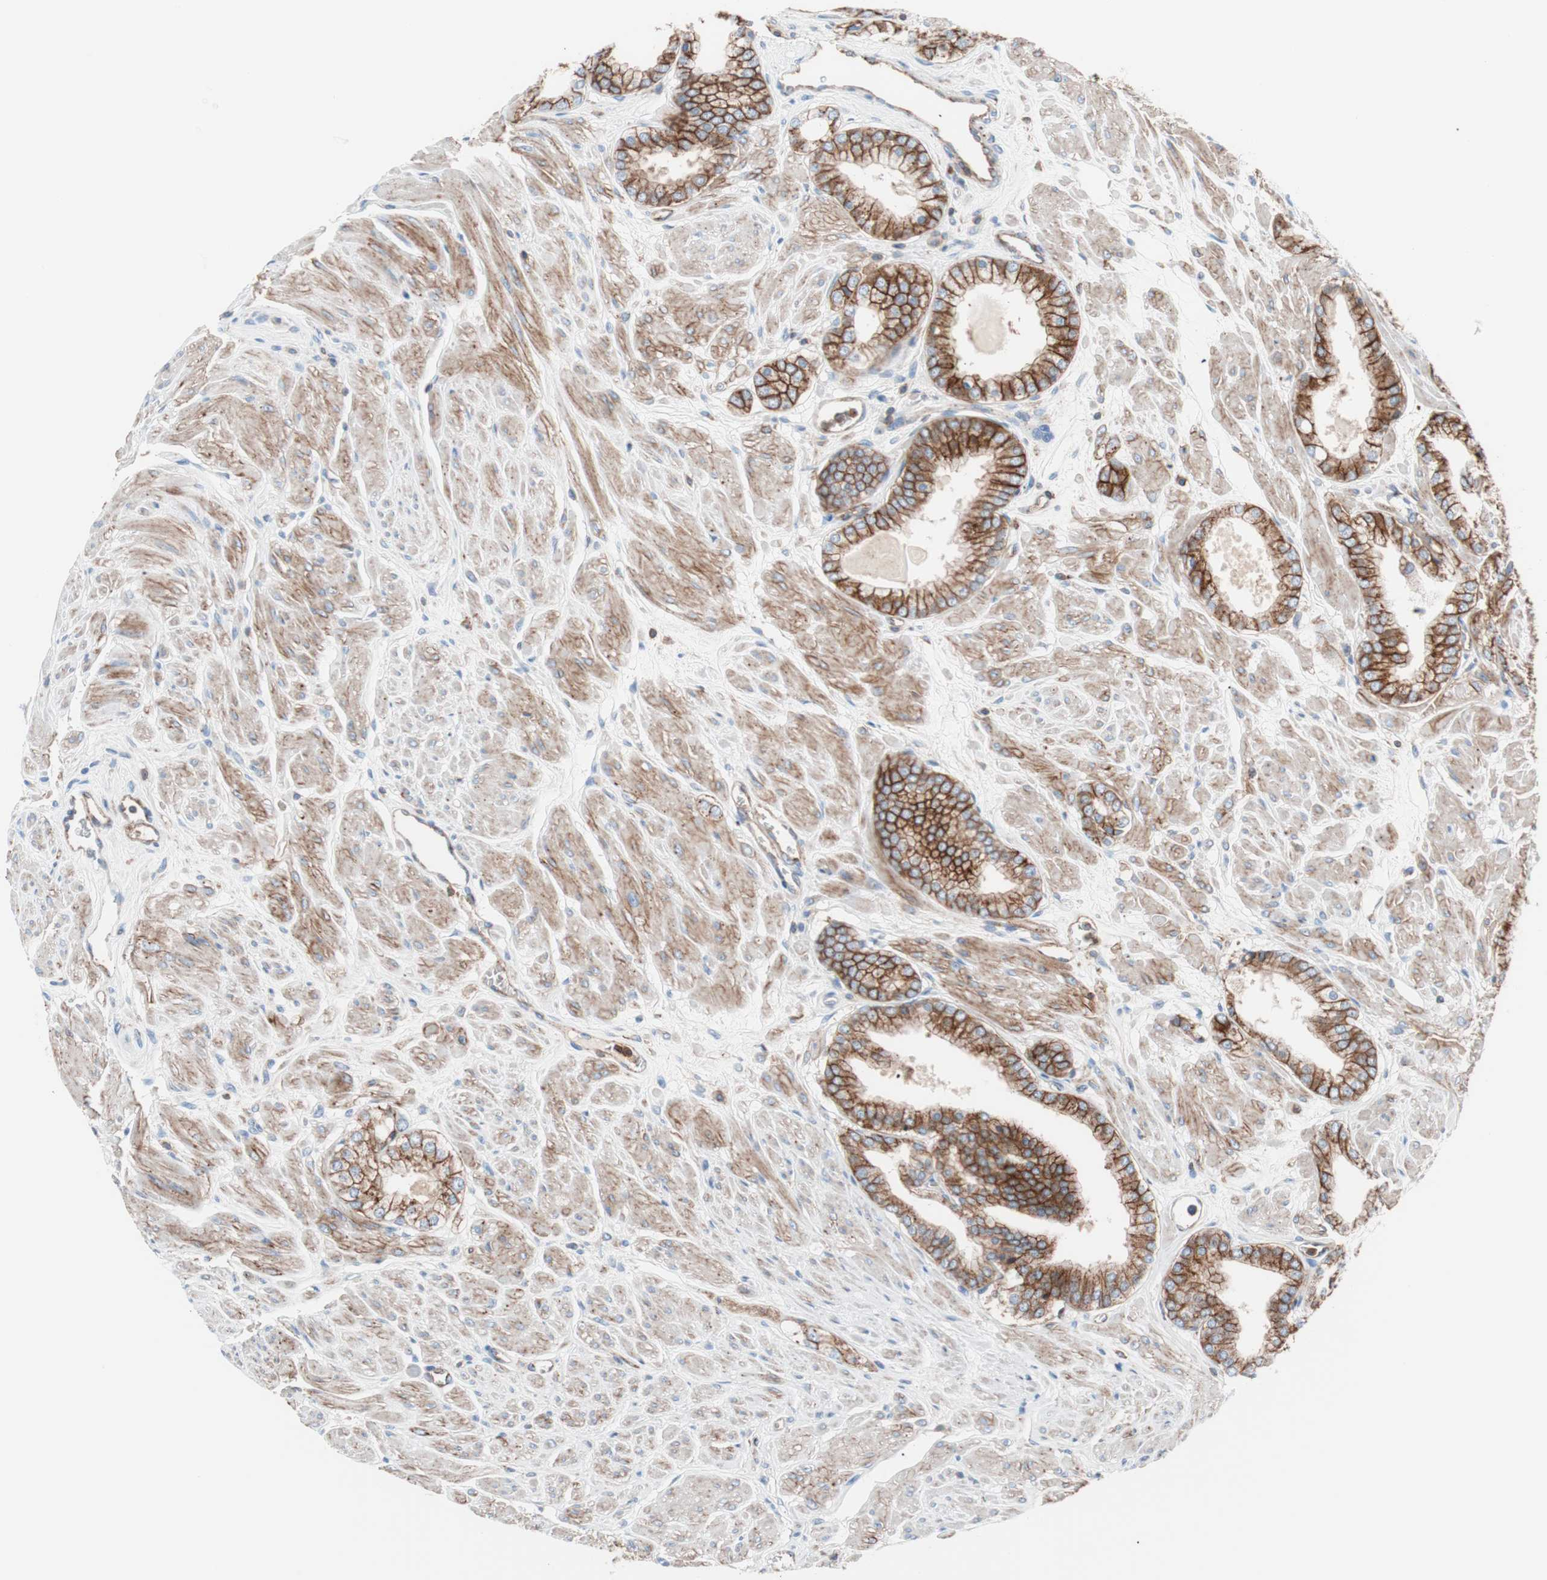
{"staining": {"intensity": "strong", "quantity": ">75%", "location": "cytoplasmic/membranous"}, "tissue": "prostate cancer", "cell_type": "Tumor cells", "image_type": "cancer", "snomed": [{"axis": "morphology", "description": "Adenocarcinoma, High grade"}, {"axis": "topography", "description": "Prostate"}], "caption": "Protein expression analysis of human prostate cancer reveals strong cytoplasmic/membranous staining in approximately >75% of tumor cells.", "gene": "FLOT2", "patient": {"sex": "male", "age": 61}}